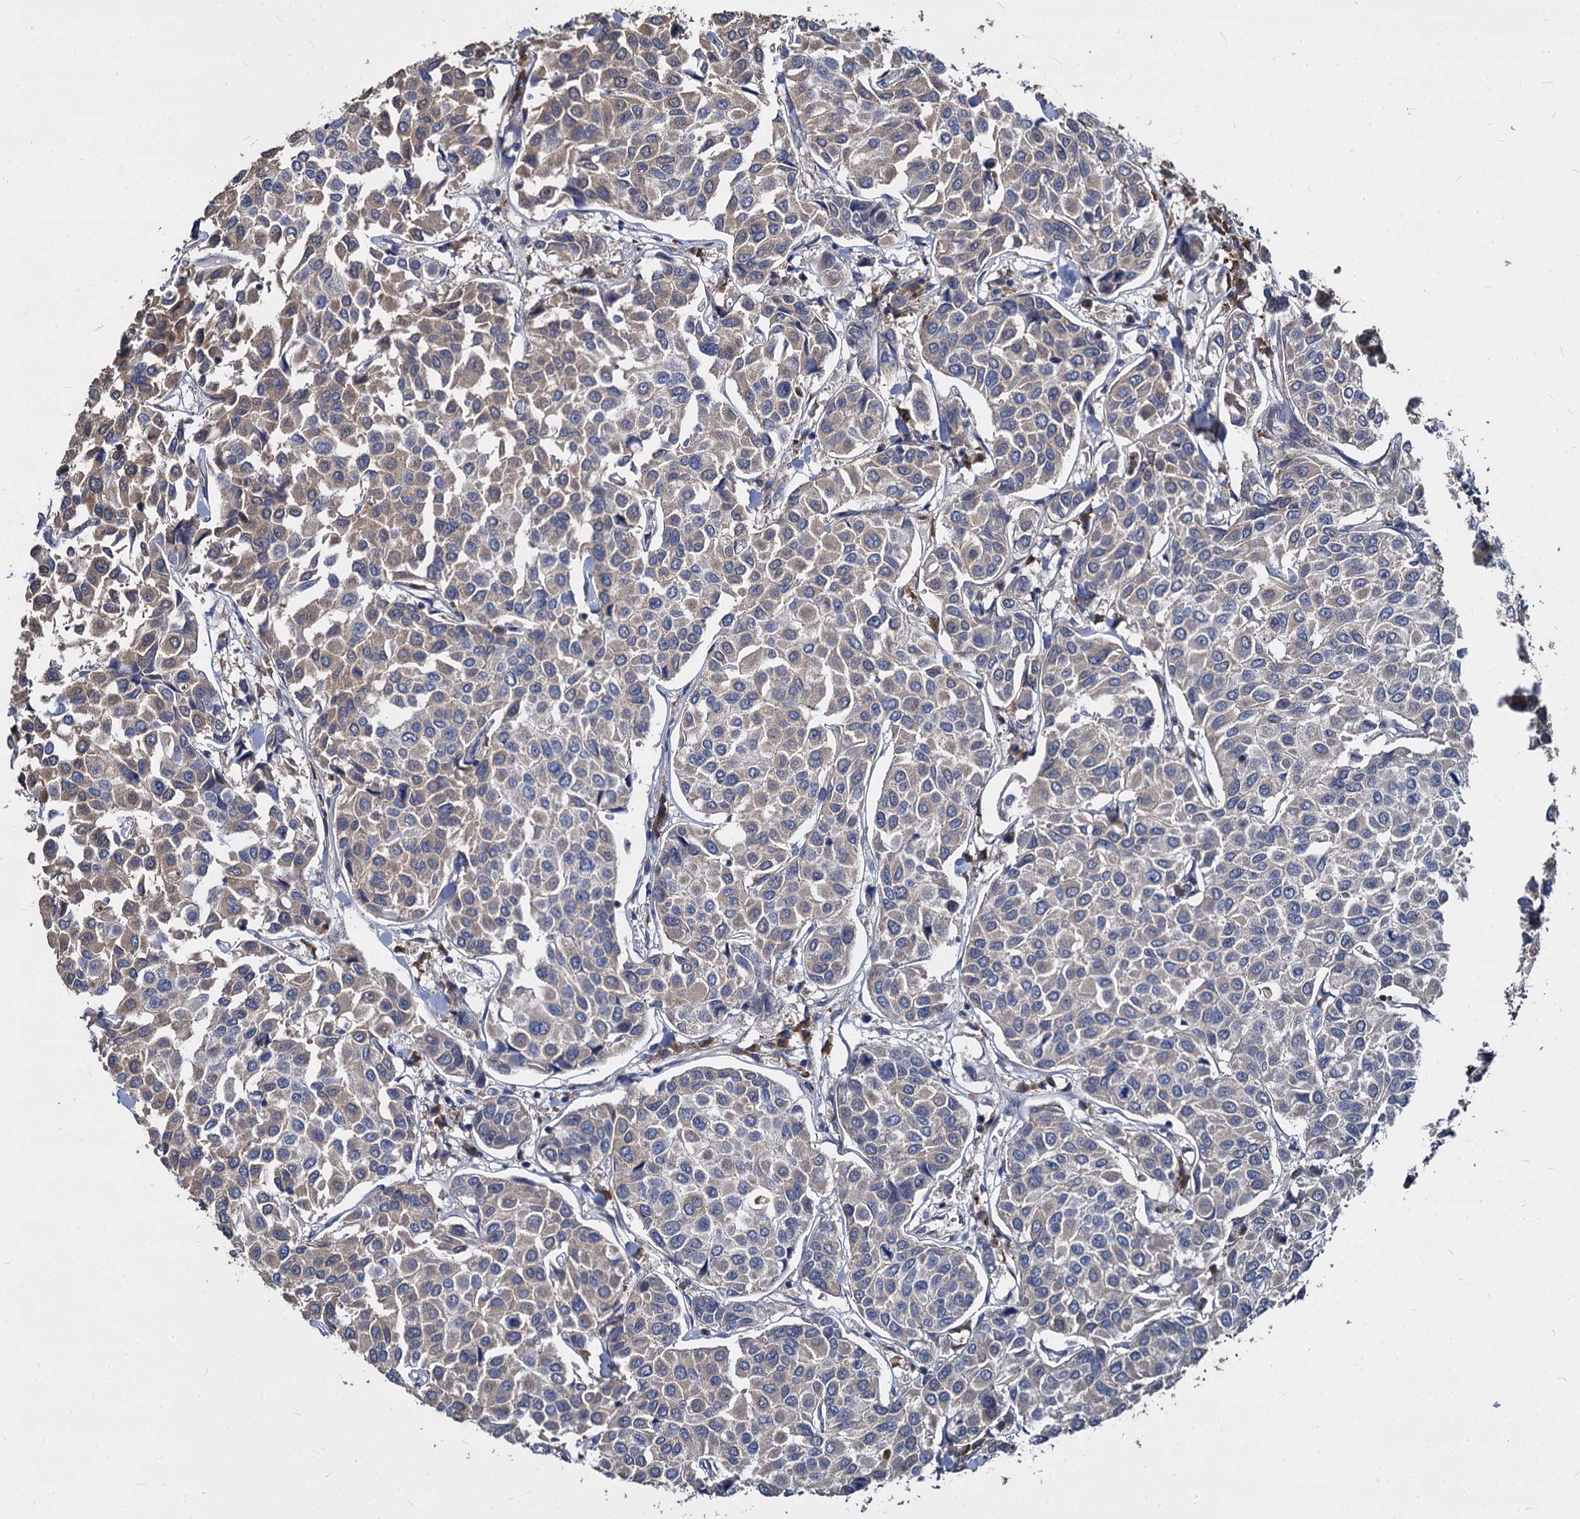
{"staining": {"intensity": "weak", "quantity": "25%-75%", "location": "cytoplasmic/membranous"}, "tissue": "breast cancer", "cell_type": "Tumor cells", "image_type": "cancer", "snomed": [{"axis": "morphology", "description": "Duct carcinoma"}, {"axis": "topography", "description": "Breast"}], "caption": "Tumor cells display low levels of weak cytoplasmic/membranous expression in approximately 25%-75% of cells in breast infiltrating ductal carcinoma. The staining was performed using DAB (3,3'-diaminobenzidine) to visualize the protein expression in brown, while the nuclei were stained in blue with hematoxylin (Magnification: 20x).", "gene": "CCDC184", "patient": {"sex": "female", "age": 55}}